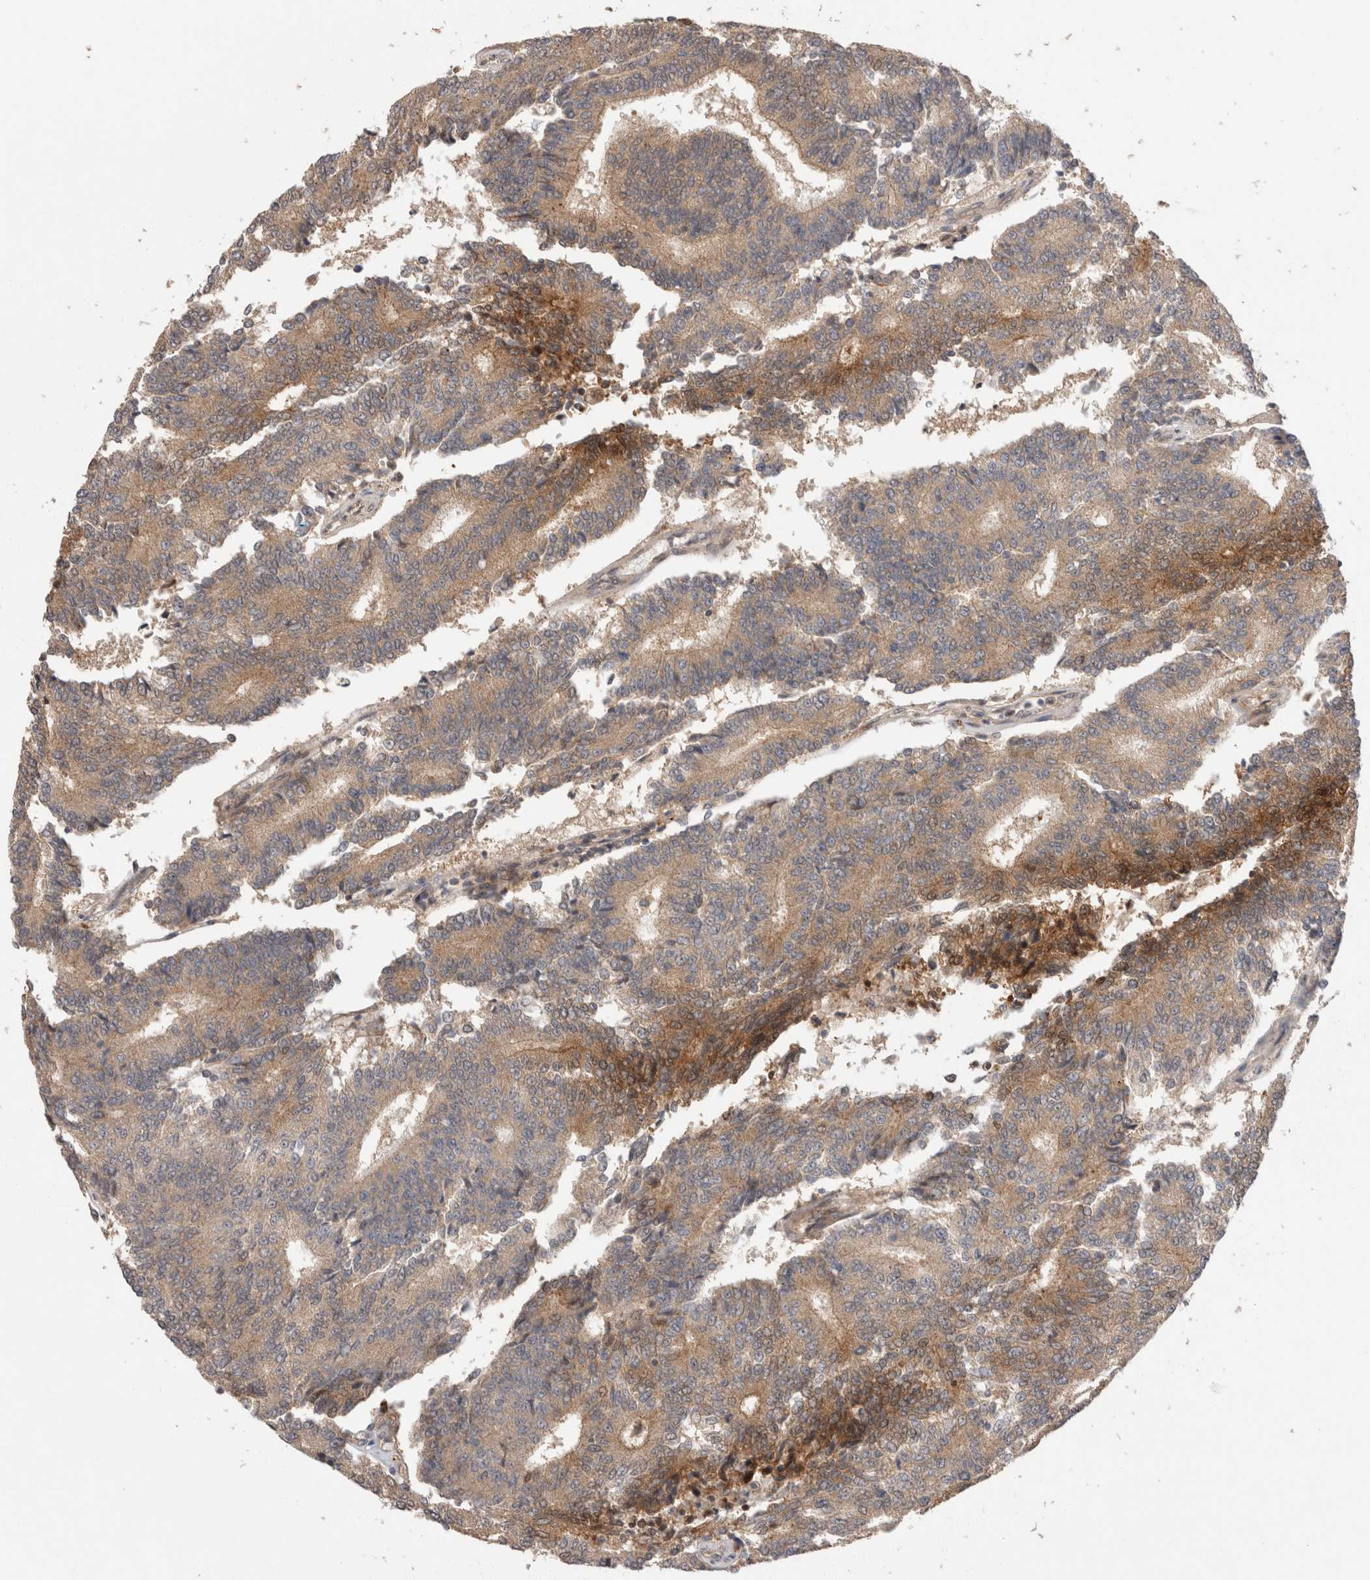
{"staining": {"intensity": "moderate", "quantity": ">75%", "location": "cytoplasmic/membranous"}, "tissue": "prostate cancer", "cell_type": "Tumor cells", "image_type": "cancer", "snomed": [{"axis": "morphology", "description": "Normal tissue, NOS"}, {"axis": "morphology", "description": "Adenocarcinoma, High grade"}, {"axis": "topography", "description": "Prostate"}, {"axis": "topography", "description": "Seminal veicle"}], "caption": "An IHC micrograph of tumor tissue is shown. Protein staining in brown shows moderate cytoplasmic/membranous positivity in high-grade adenocarcinoma (prostate) within tumor cells.", "gene": "SLC29A1", "patient": {"sex": "male", "age": 55}}